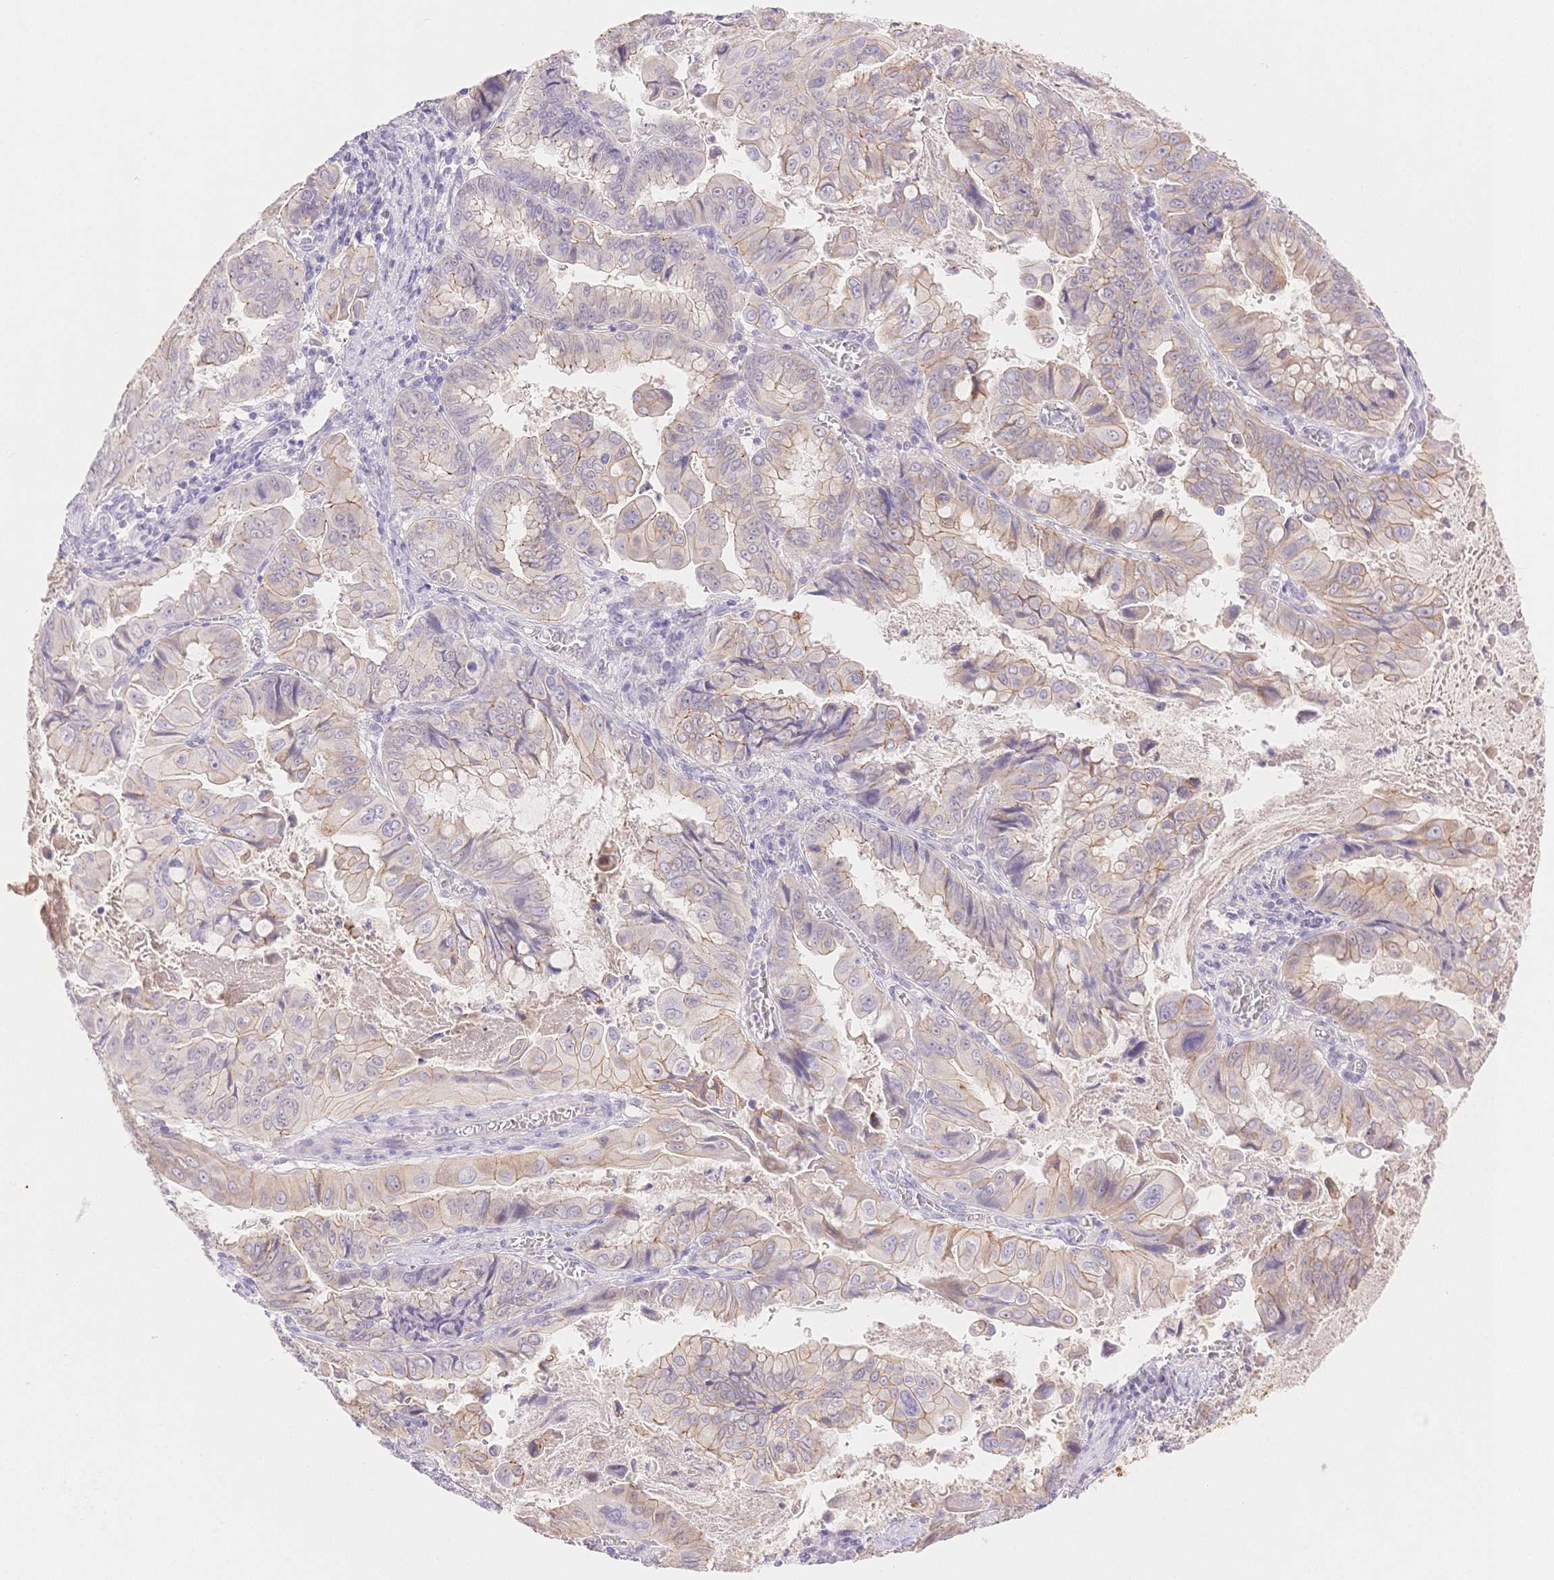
{"staining": {"intensity": "weak", "quantity": "<25%", "location": "cytoplasmic/membranous"}, "tissue": "stomach cancer", "cell_type": "Tumor cells", "image_type": "cancer", "snomed": [{"axis": "morphology", "description": "Adenocarcinoma, NOS"}, {"axis": "topography", "description": "Stomach, upper"}], "caption": "Tumor cells show no significant positivity in stomach cancer.", "gene": "WDR54", "patient": {"sex": "male", "age": 80}}